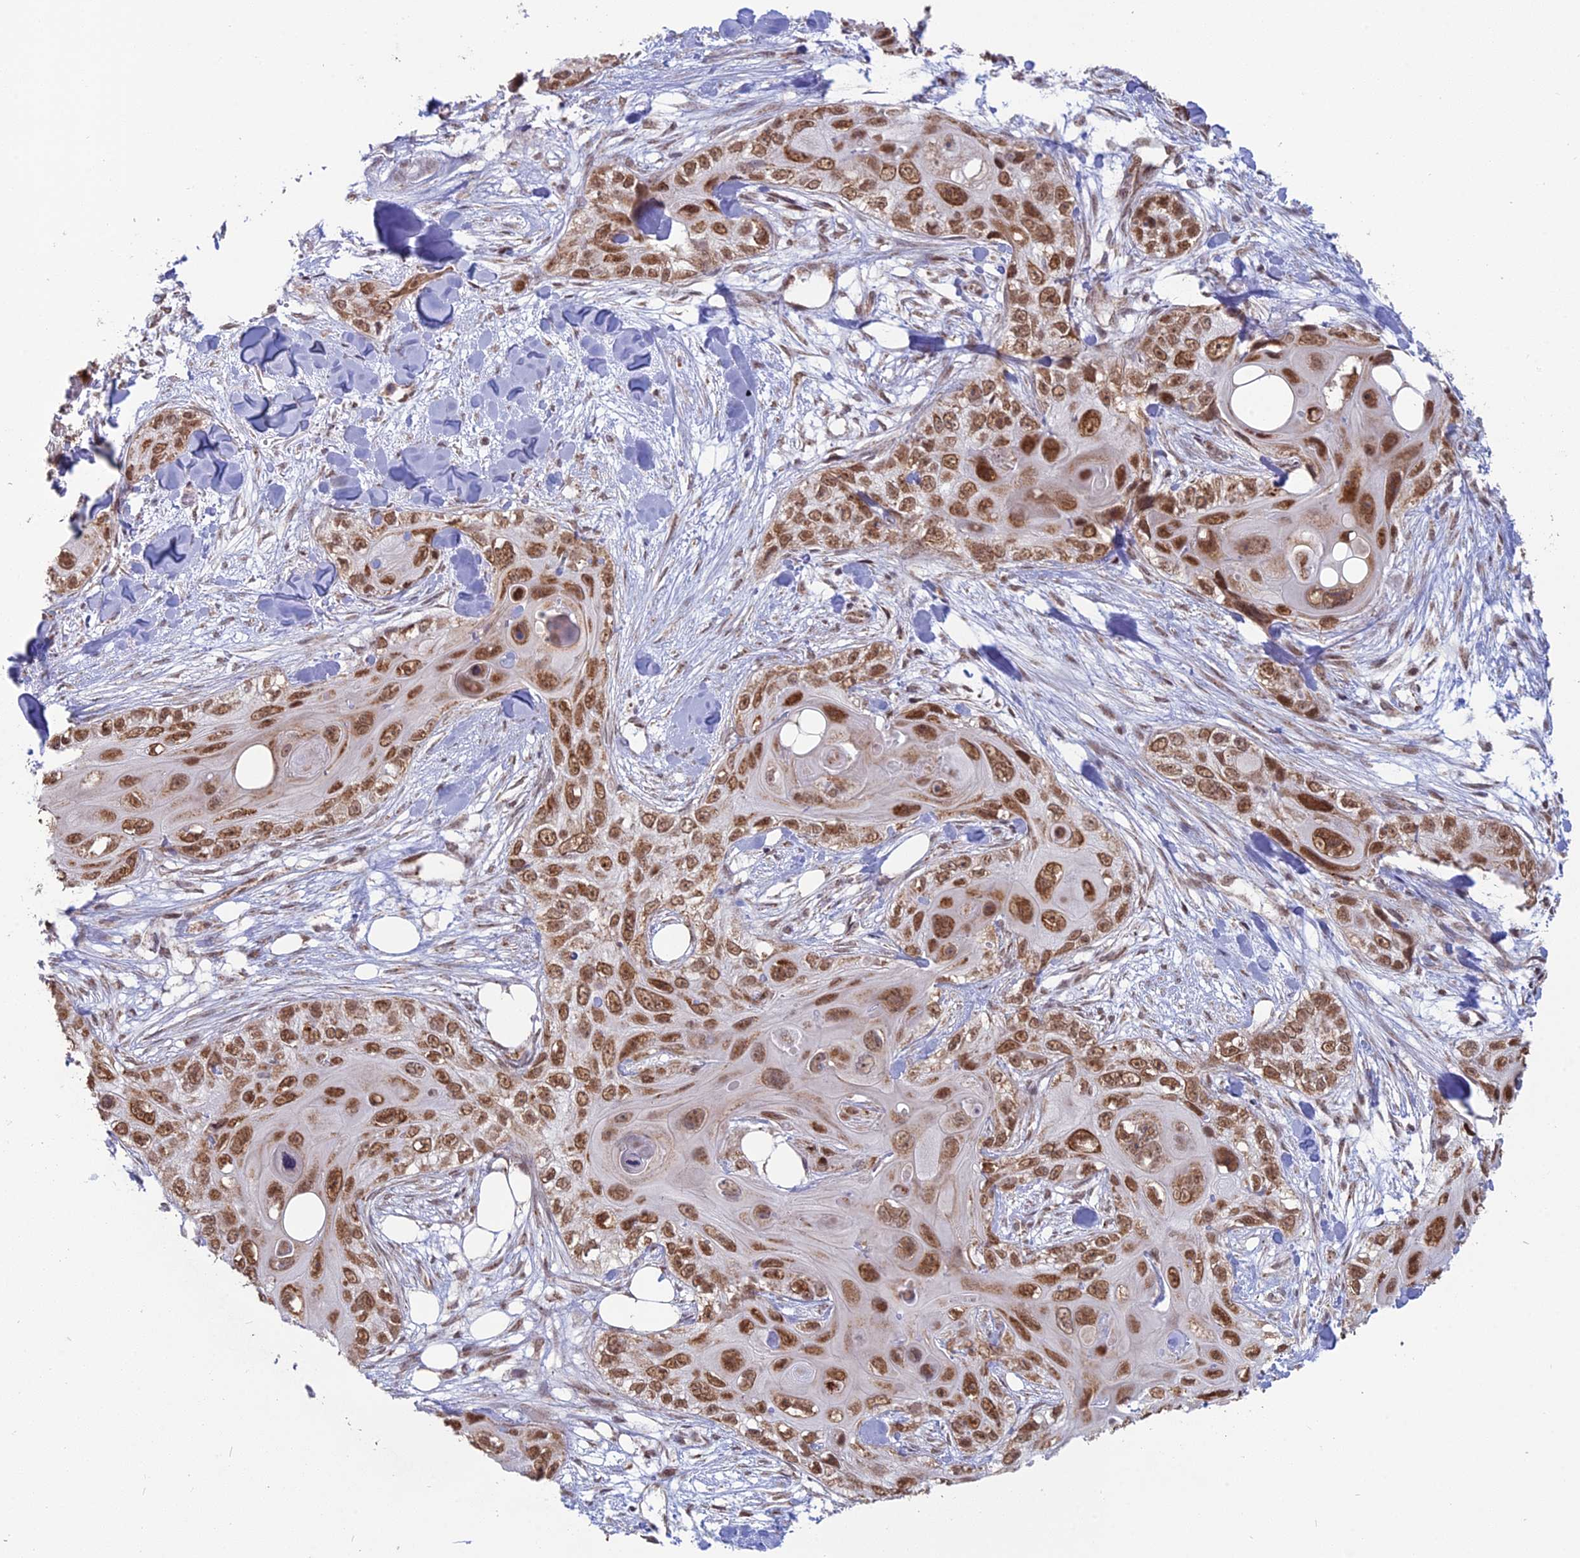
{"staining": {"intensity": "moderate", "quantity": ">75%", "location": "nuclear"}, "tissue": "skin cancer", "cell_type": "Tumor cells", "image_type": "cancer", "snomed": [{"axis": "morphology", "description": "Normal tissue, NOS"}, {"axis": "morphology", "description": "Squamous cell carcinoma, NOS"}, {"axis": "topography", "description": "Skin"}], "caption": "The image shows a brown stain indicating the presence of a protein in the nuclear of tumor cells in skin squamous cell carcinoma.", "gene": "ARHGAP40", "patient": {"sex": "male", "age": 72}}